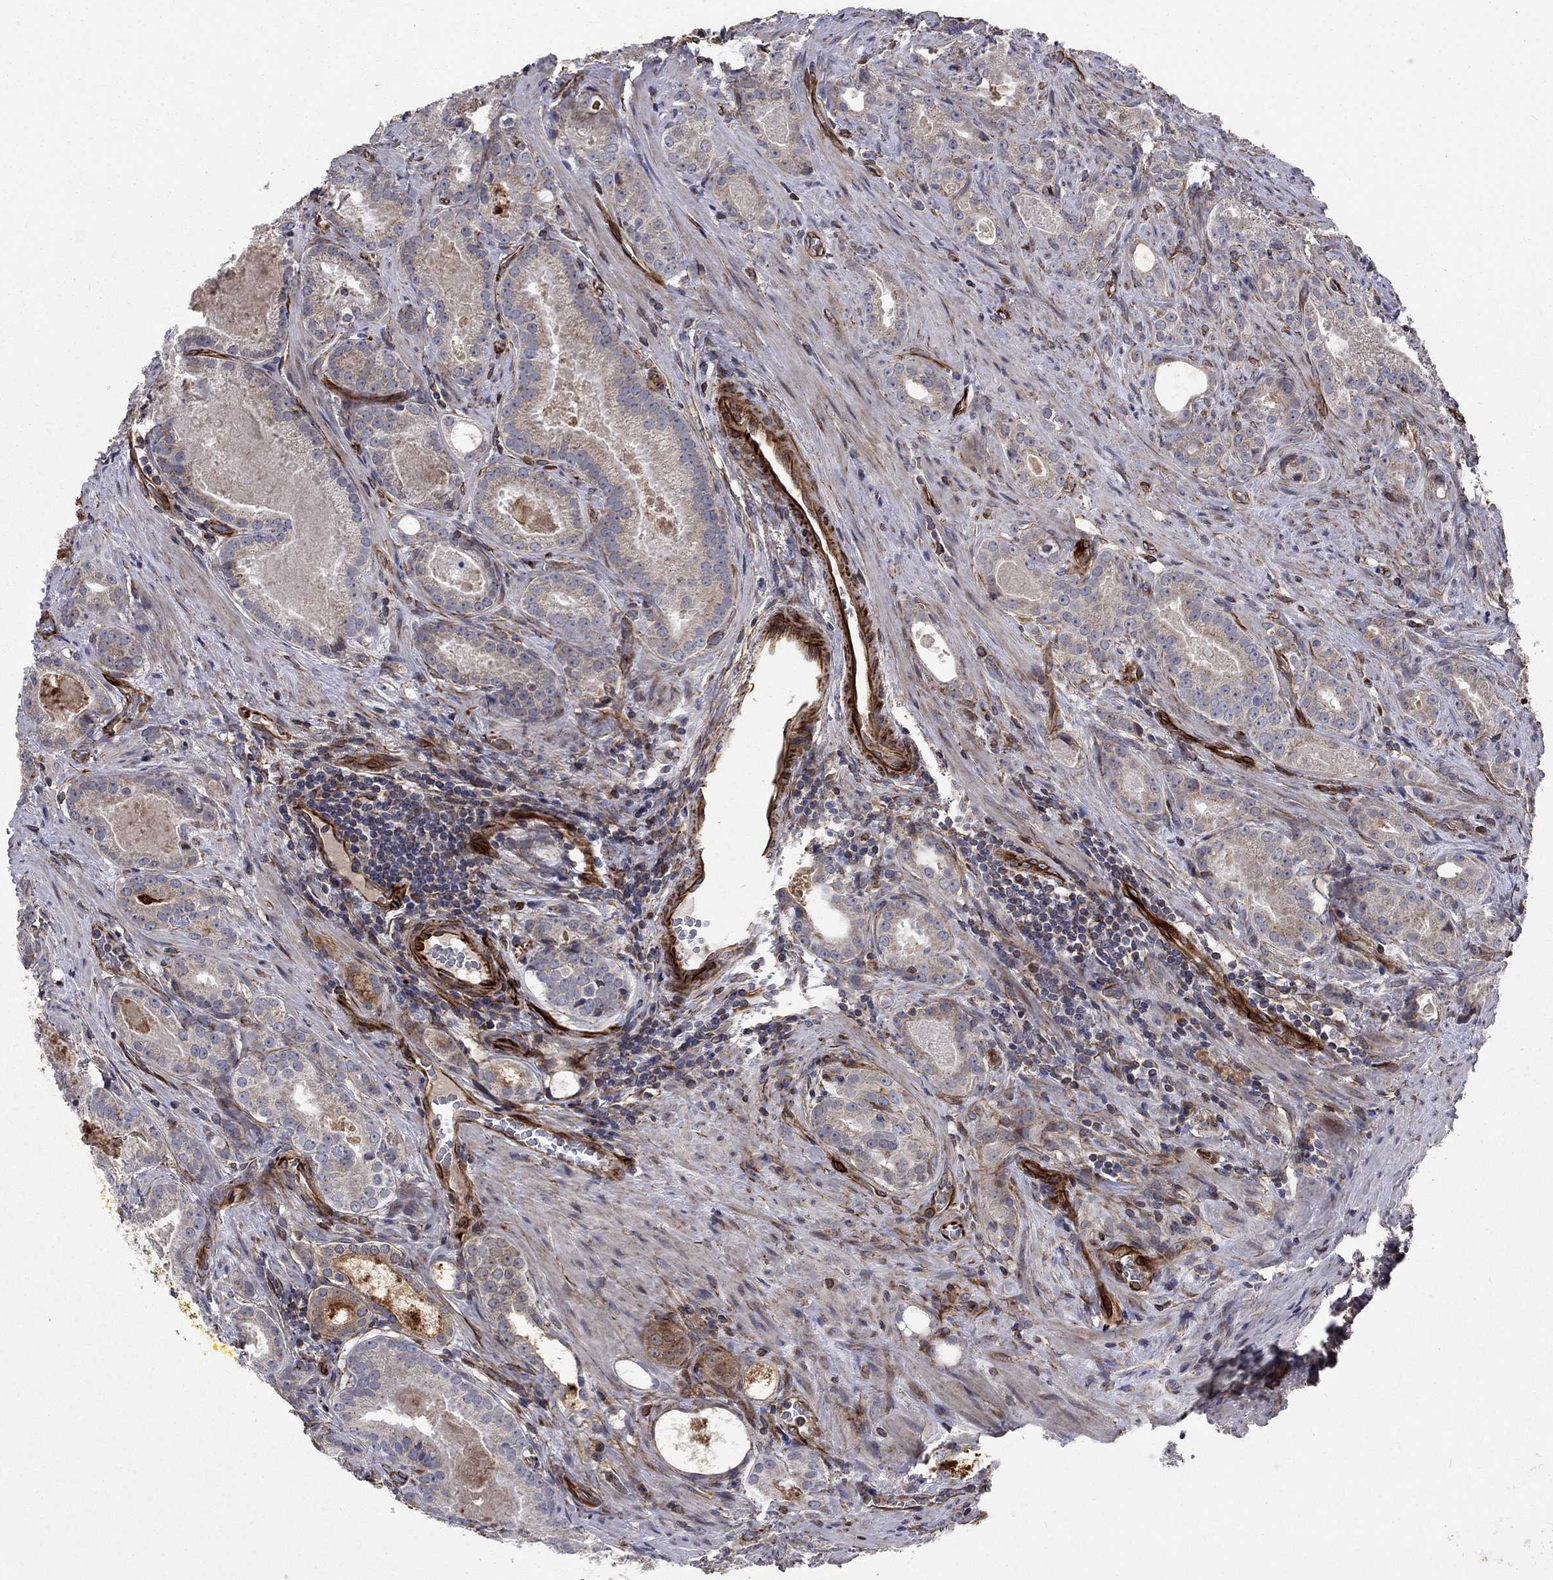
{"staining": {"intensity": "weak", "quantity": "25%-75%", "location": "cytoplasmic/membranous"}, "tissue": "prostate cancer", "cell_type": "Tumor cells", "image_type": "cancer", "snomed": [{"axis": "morphology", "description": "Adenocarcinoma, NOS"}, {"axis": "topography", "description": "Prostate"}], "caption": "Prostate adenocarcinoma stained with immunohistochemistry shows weak cytoplasmic/membranous expression in approximately 25%-75% of tumor cells. Using DAB (brown) and hematoxylin (blue) stains, captured at high magnification using brightfield microscopy.", "gene": "NDUFC1", "patient": {"sex": "male", "age": 61}}